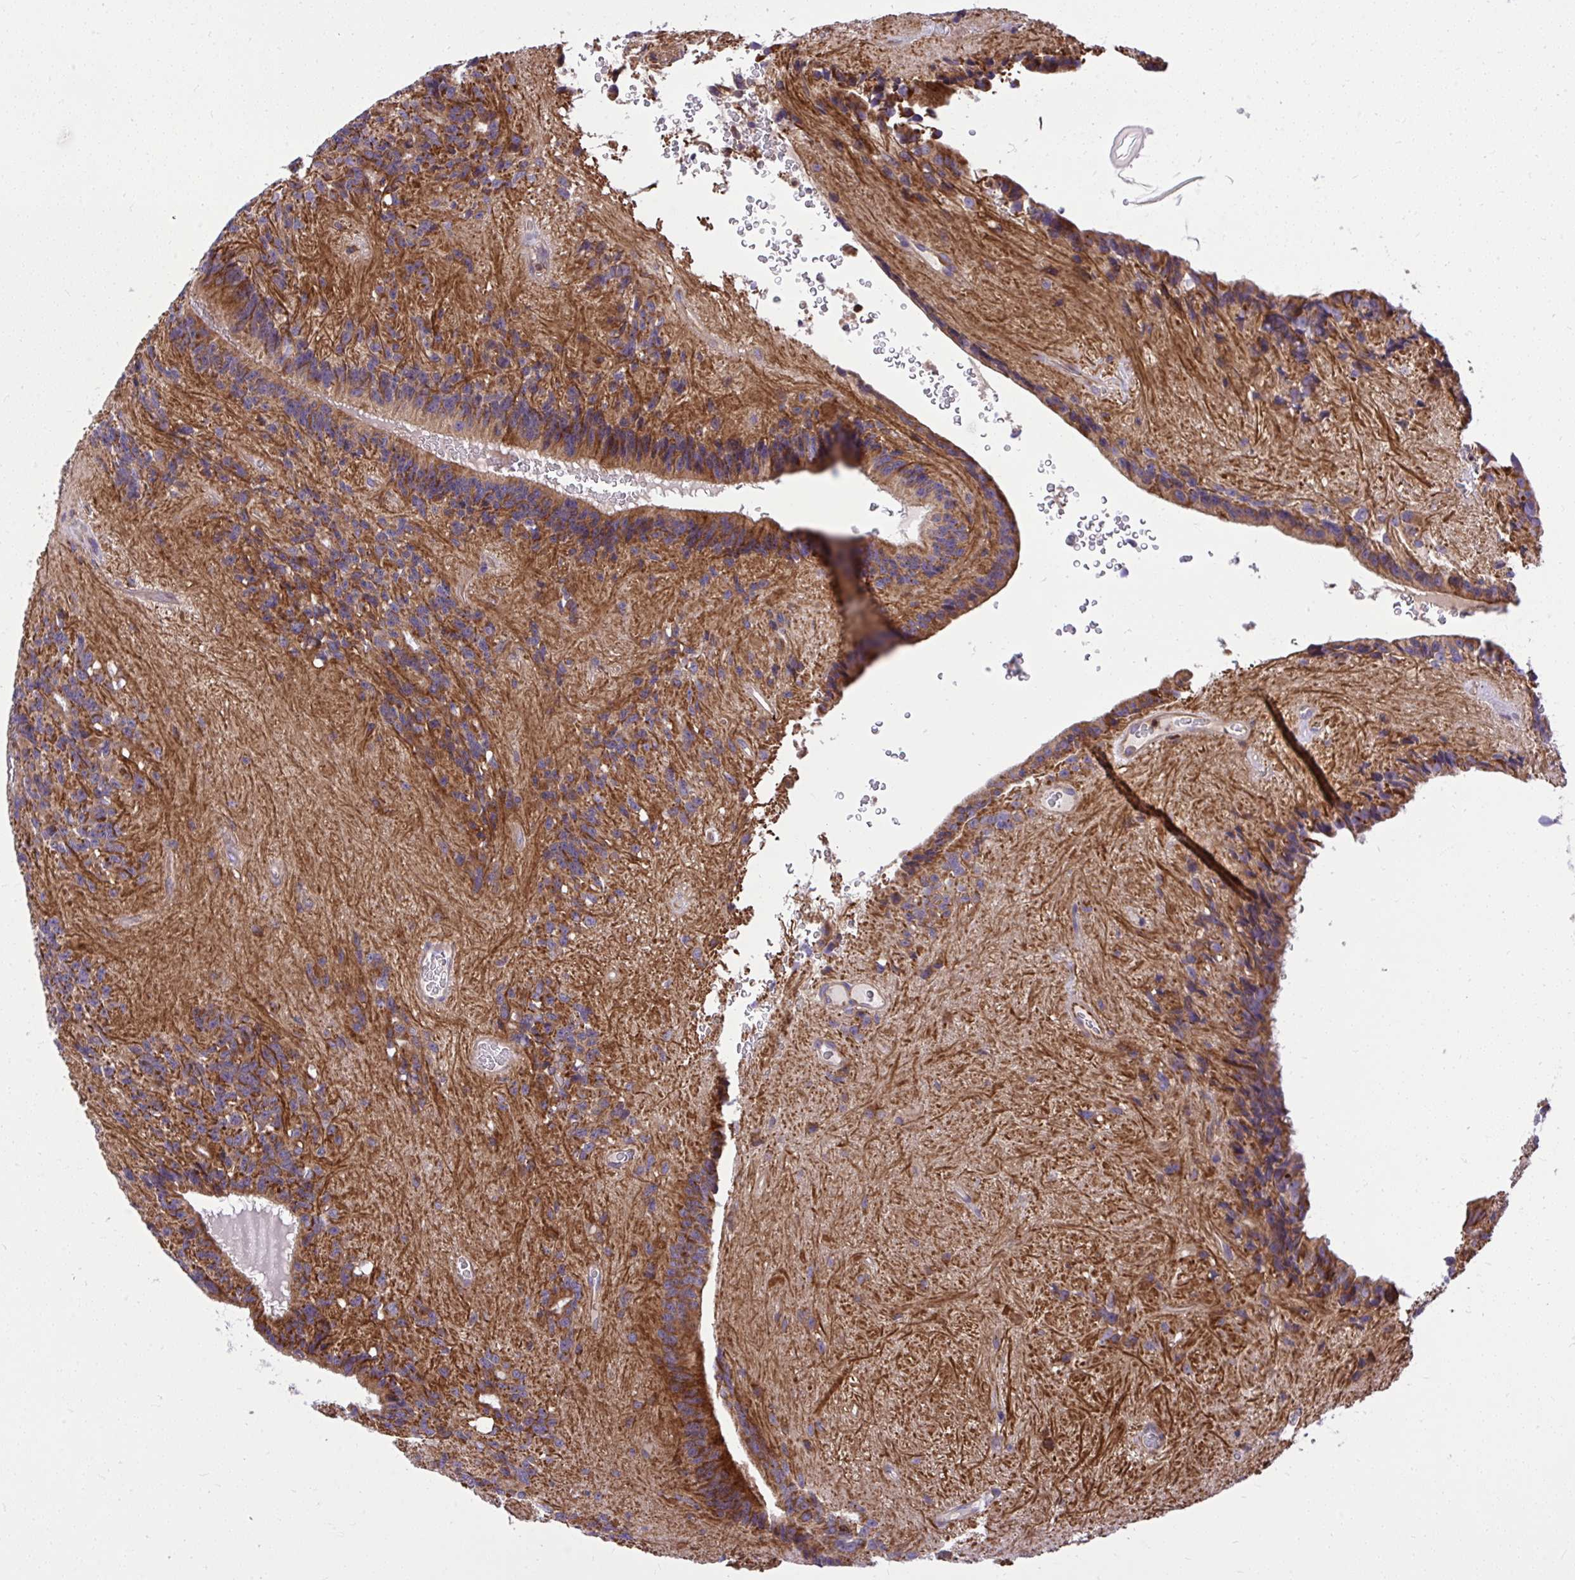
{"staining": {"intensity": "moderate", "quantity": ">75%", "location": "cytoplasmic/membranous"}, "tissue": "glioma", "cell_type": "Tumor cells", "image_type": "cancer", "snomed": [{"axis": "morphology", "description": "Glioma, malignant, Low grade"}, {"axis": "topography", "description": "Brain"}], "caption": "DAB (3,3'-diaminobenzidine) immunohistochemical staining of human glioma shows moderate cytoplasmic/membranous protein staining in about >75% of tumor cells.", "gene": "PAIP2", "patient": {"sex": "male", "age": 31}}